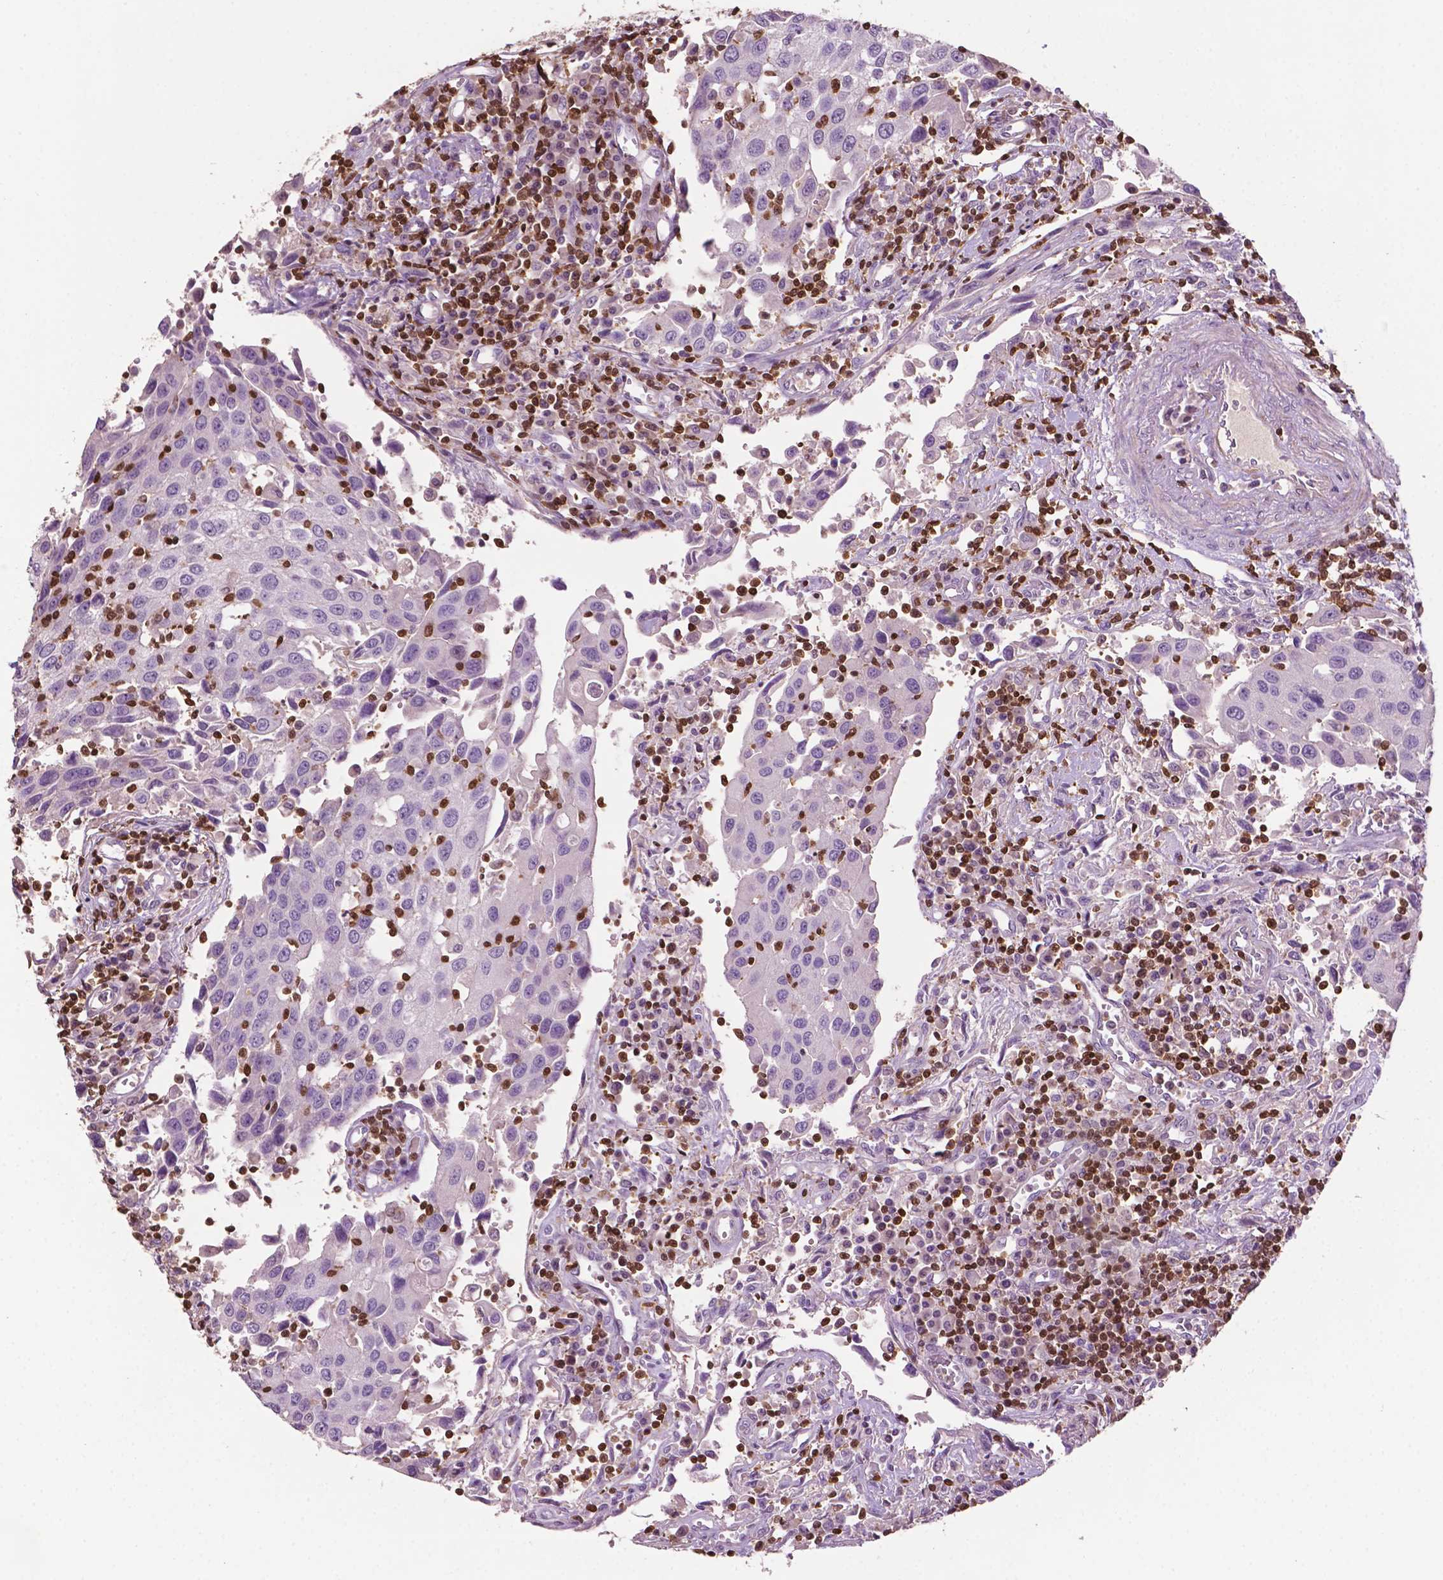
{"staining": {"intensity": "negative", "quantity": "none", "location": "none"}, "tissue": "urothelial cancer", "cell_type": "Tumor cells", "image_type": "cancer", "snomed": [{"axis": "morphology", "description": "Urothelial carcinoma, High grade"}, {"axis": "topography", "description": "Urinary bladder"}], "caption": "This photomicrograph is of high-grade urothelial carcinoma stained with immunohistochemistry (IHC) to label a protein in brown with the nuclei are counter-stained blue. There is no positivity in tumor cells.", "gene": "TBC1D10C", "patient": {"sex": "female", "age": 85}}